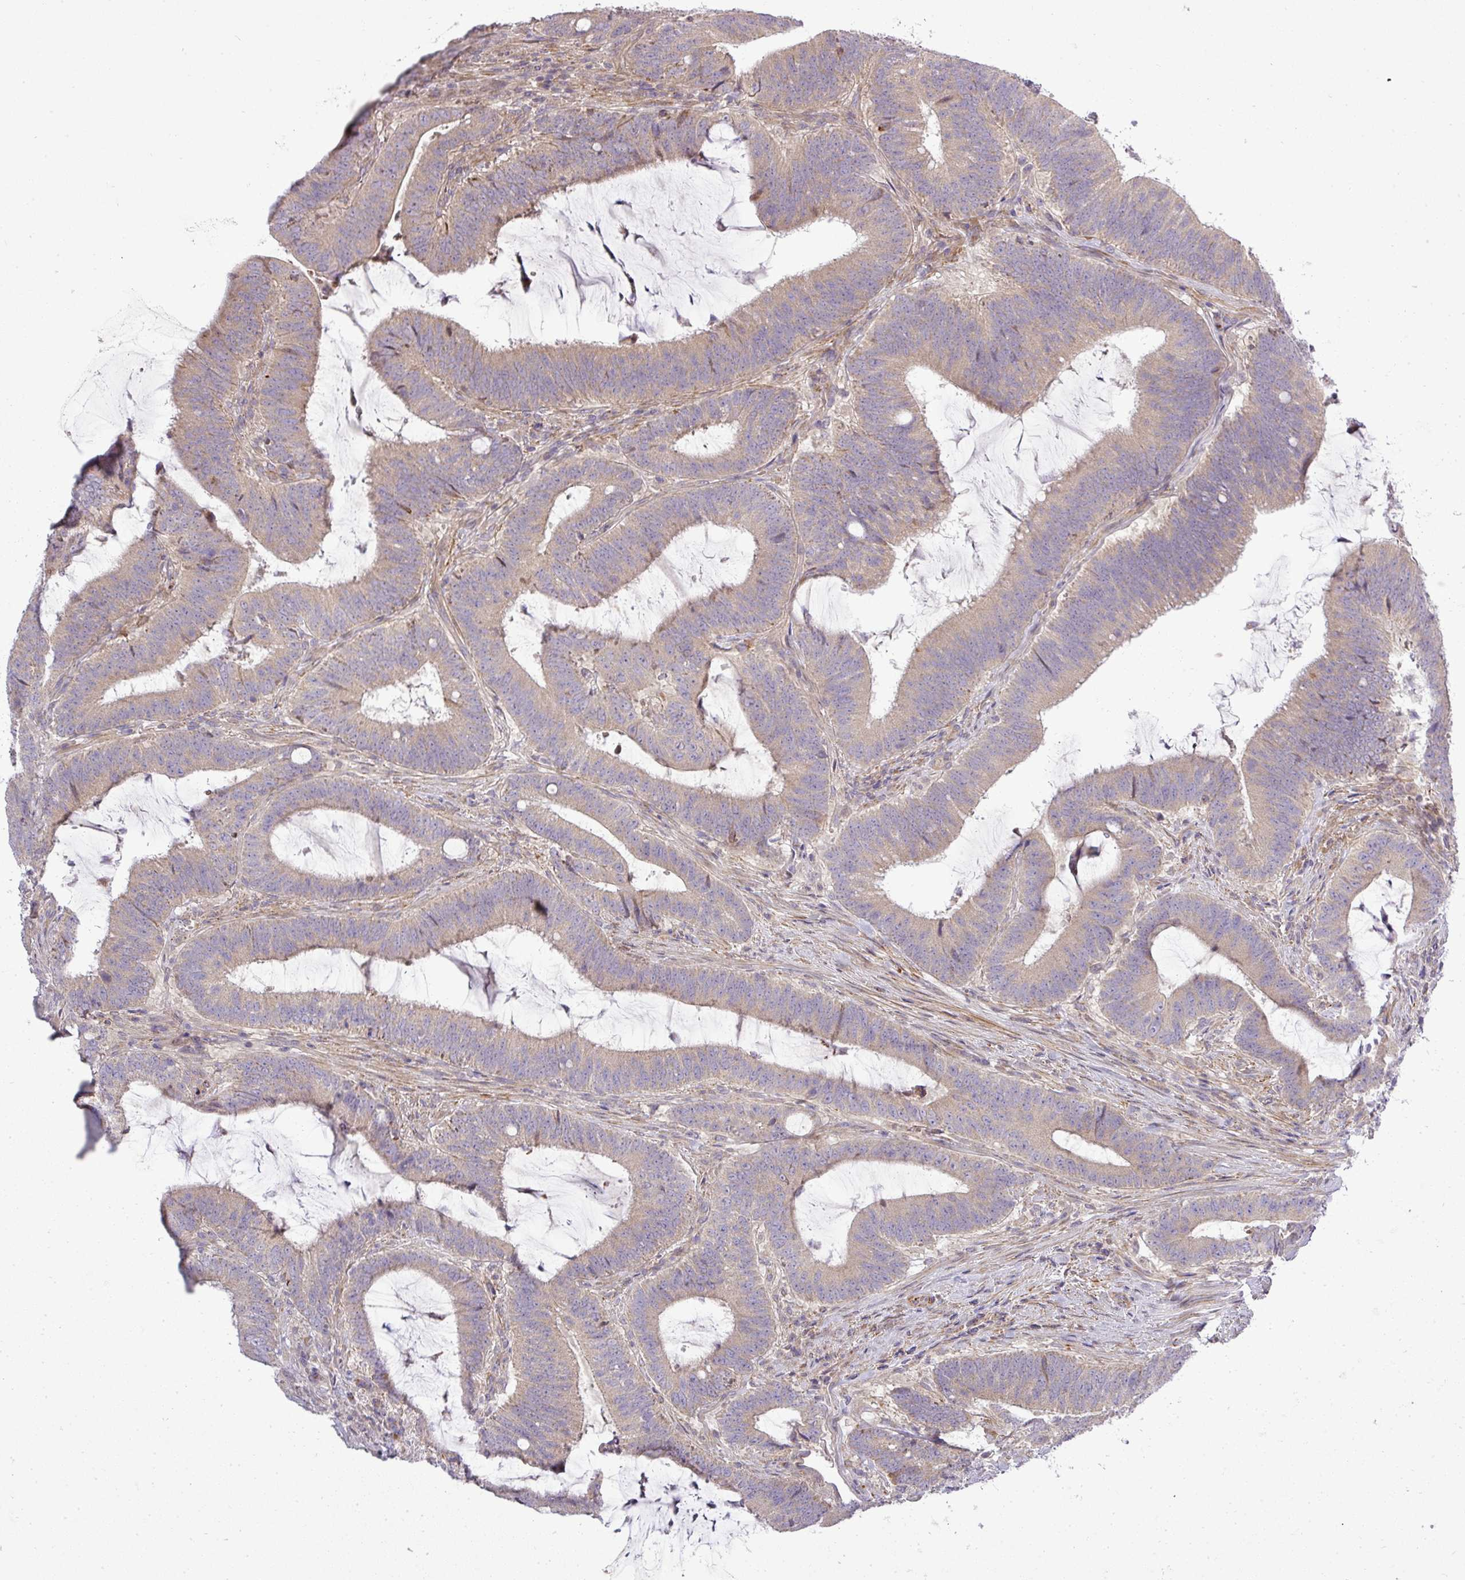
{"staining": {"intensity": "weak", "quantity": "25%-75%", "location": "cytoplasmic/membranous"}, "tissue": "colorectal cancer", "cell_type": "Tumor cells", "image_type": "cancer", "snomed": [{"axis": "morphology", "description": "Adenocarcinoma, NOS"}, {"axis": "topography", "description": "Colon"}], "caption": "A histopathology image of human colorectal cancer (adenocarcinoma) stained for a protein demonstrates weak cytoplasmic/membranous brown staining in tumor cells.", "gene": "ZDHHC1", "patient": {"sex": "female", "age": 43}}